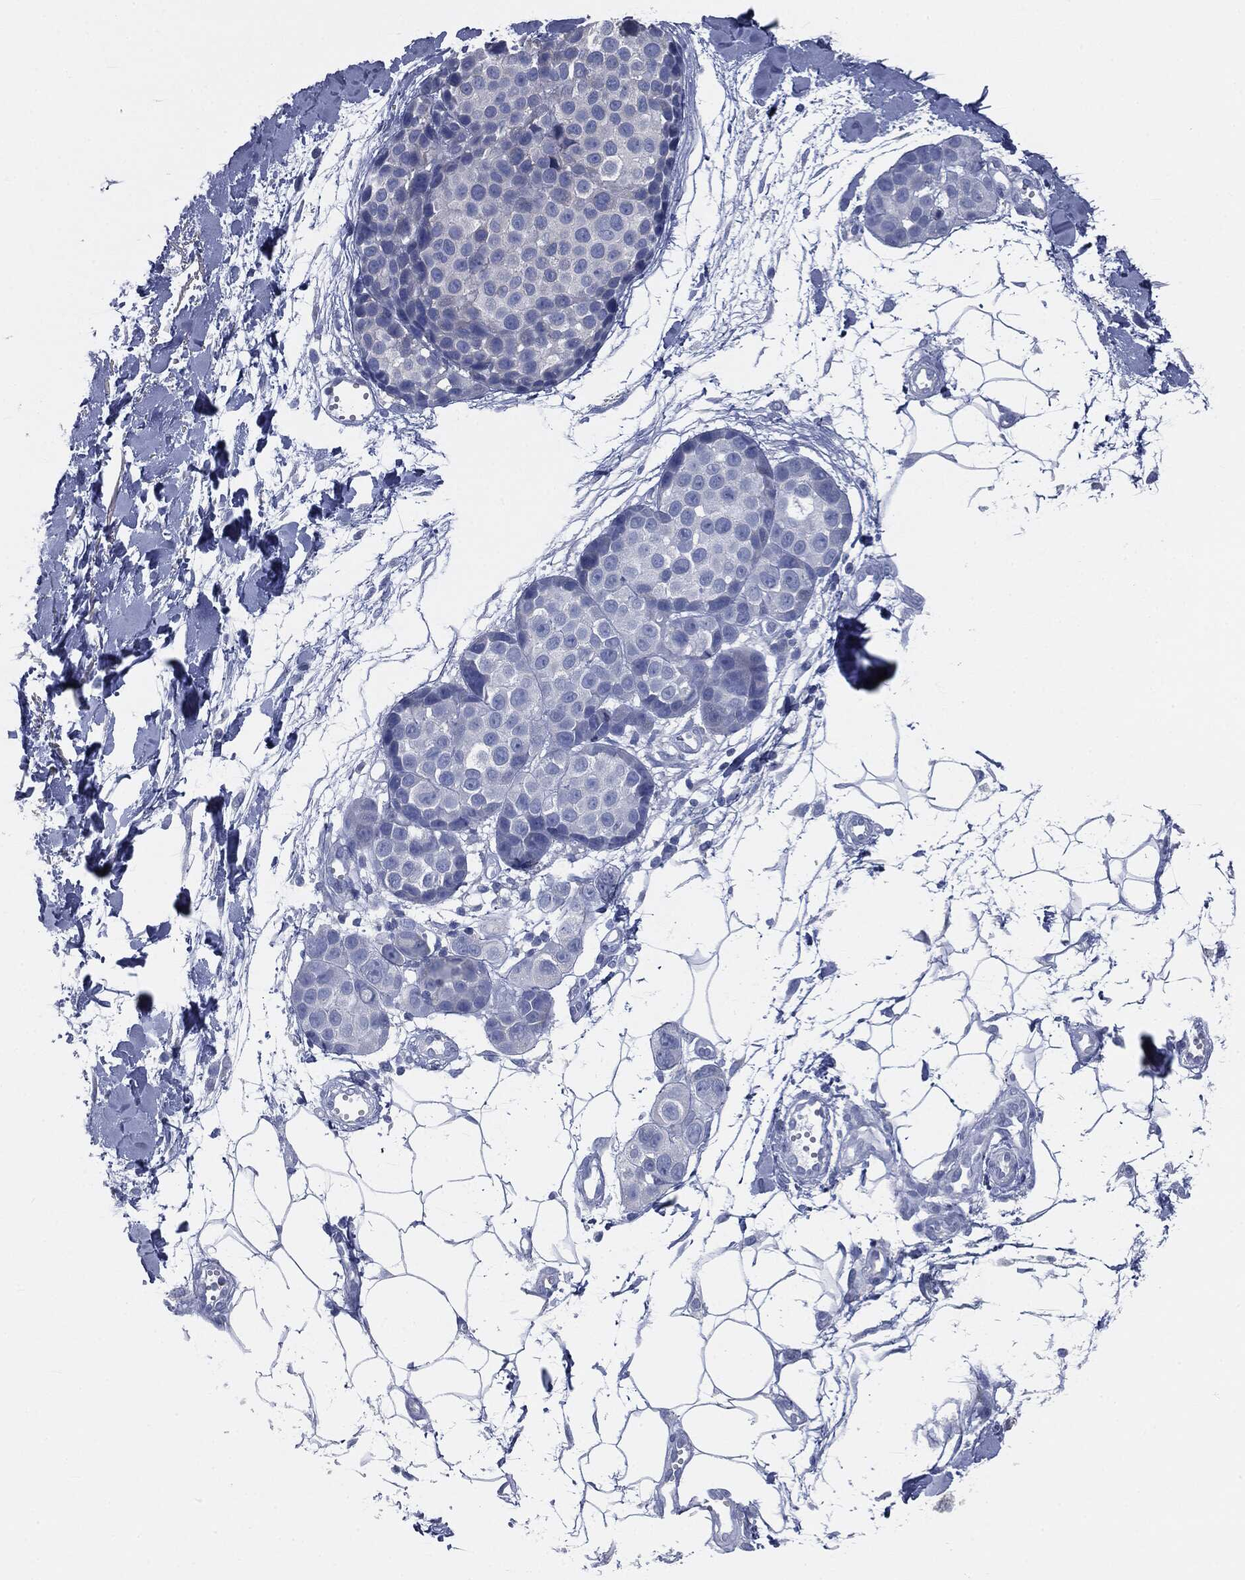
{"staining": {"intensity": "negative", "quantity": "none", "location": "none"}, "tissue": "melanoma", "cell_type": "Tumor cells", "image_type": "cancer", "snomed": [{"axis": "morphology", "description": "Malignant melanoma, NOS"}, {"axis": "topography", "description": "Skin"}], "caption": "DAB immunohistochemical staining of human melanoma displays no significant positivity in tumor cells.", "gene": "CAV3", "patient": {"sex": "female", "age": 86}}